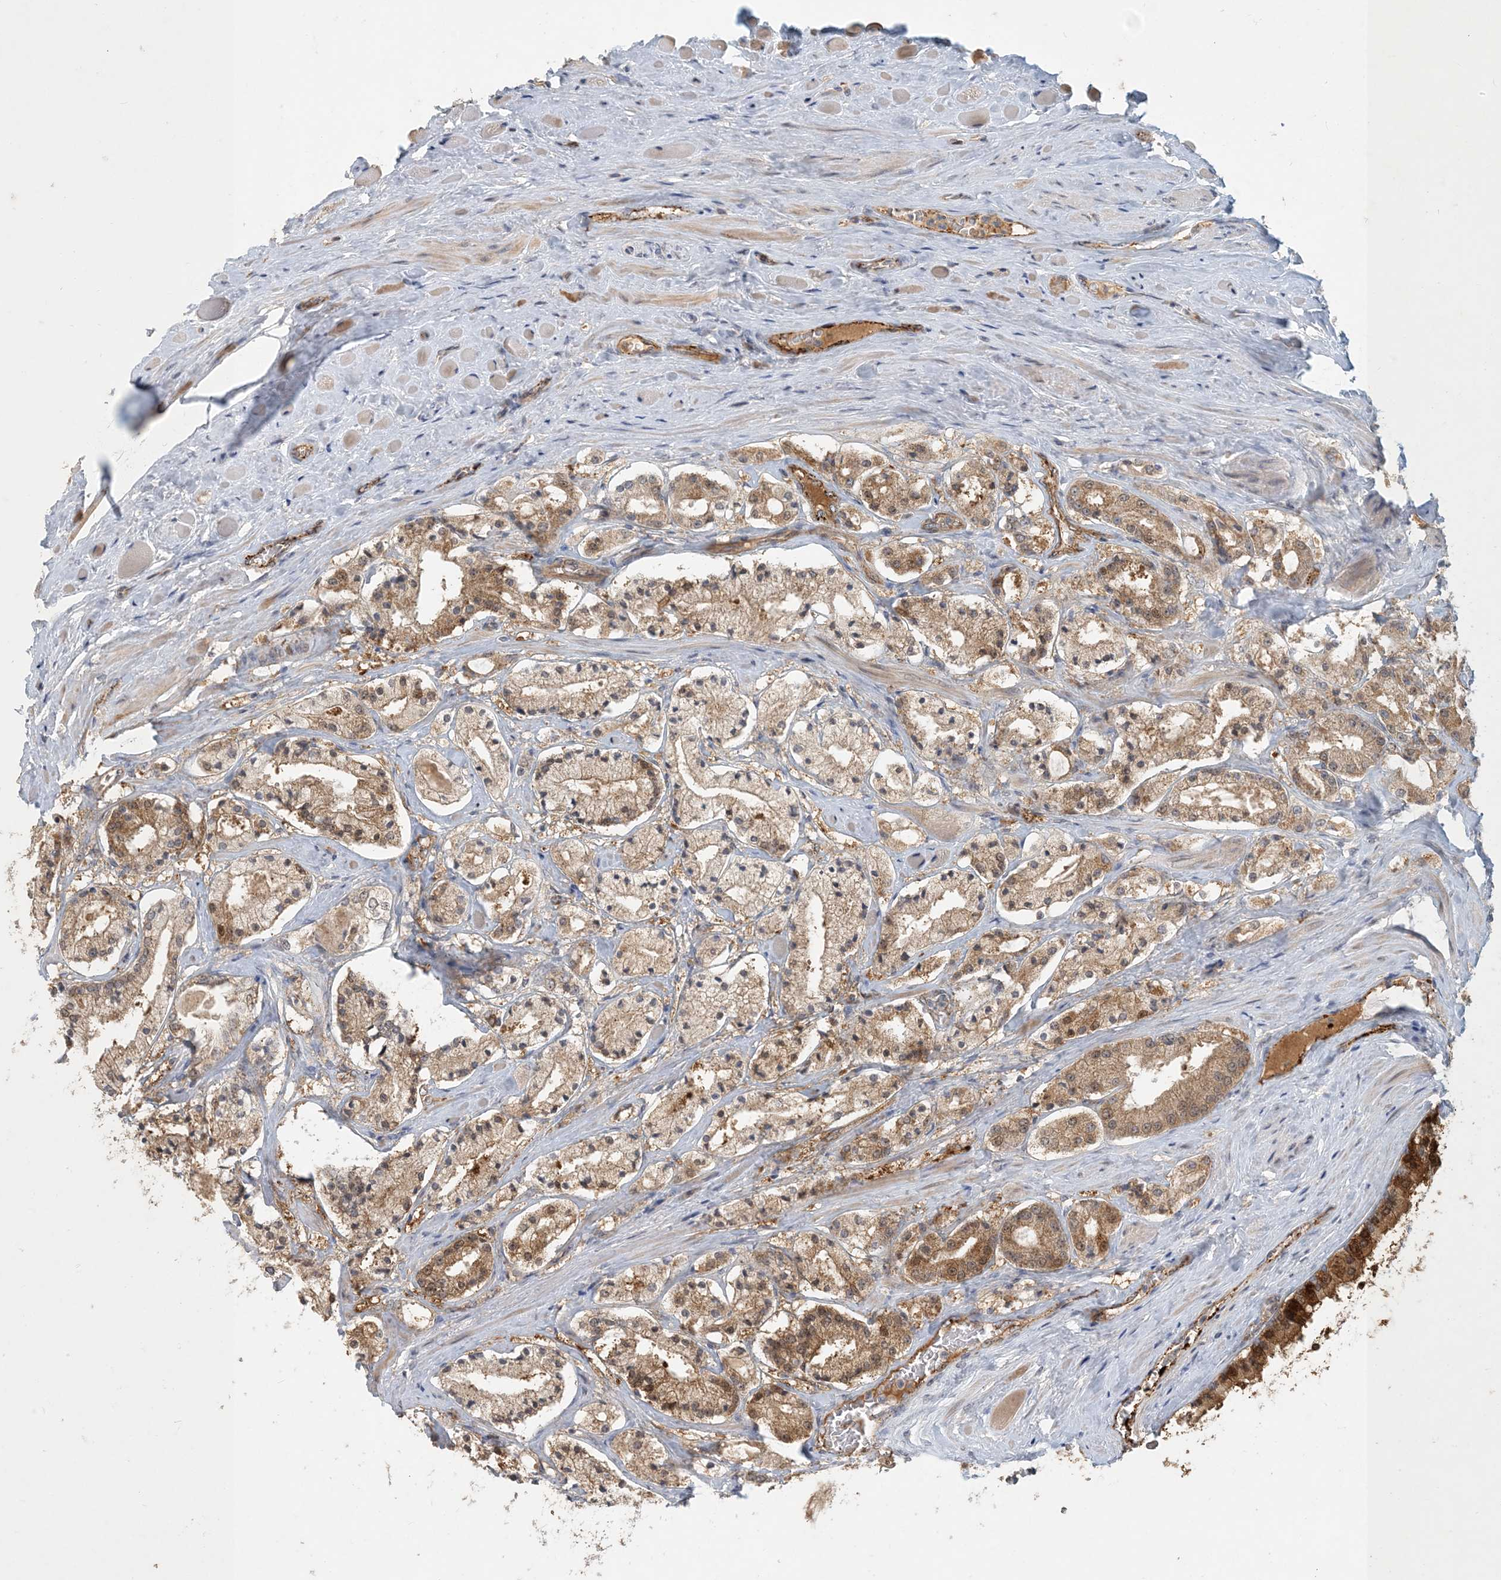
{"staining": {"intensity": "strong", "quantity": ">75%", "location": "cytoplasmic/membranous,nuclear"}, "tissue": "prostate cancer", "cell_type": "Tumor cells", "image_type": "cancer", "snomed": [{"axis": "morphology", "description": "Adenocarcinoma, High grade"}, {"axis": "topography", "description": "Prostate"}], "caption": "Prostate cancer was stained to show a protein in brown. There is high levels of strong cytoplasmic/membranous and nuclear positivity in approximately >75% of tumor cells. (DAB IHC, brown staining for protein, blue staining for nuclei).", "gene": "ZBTB3", "patient": {"sex": "male", "age": 64}}